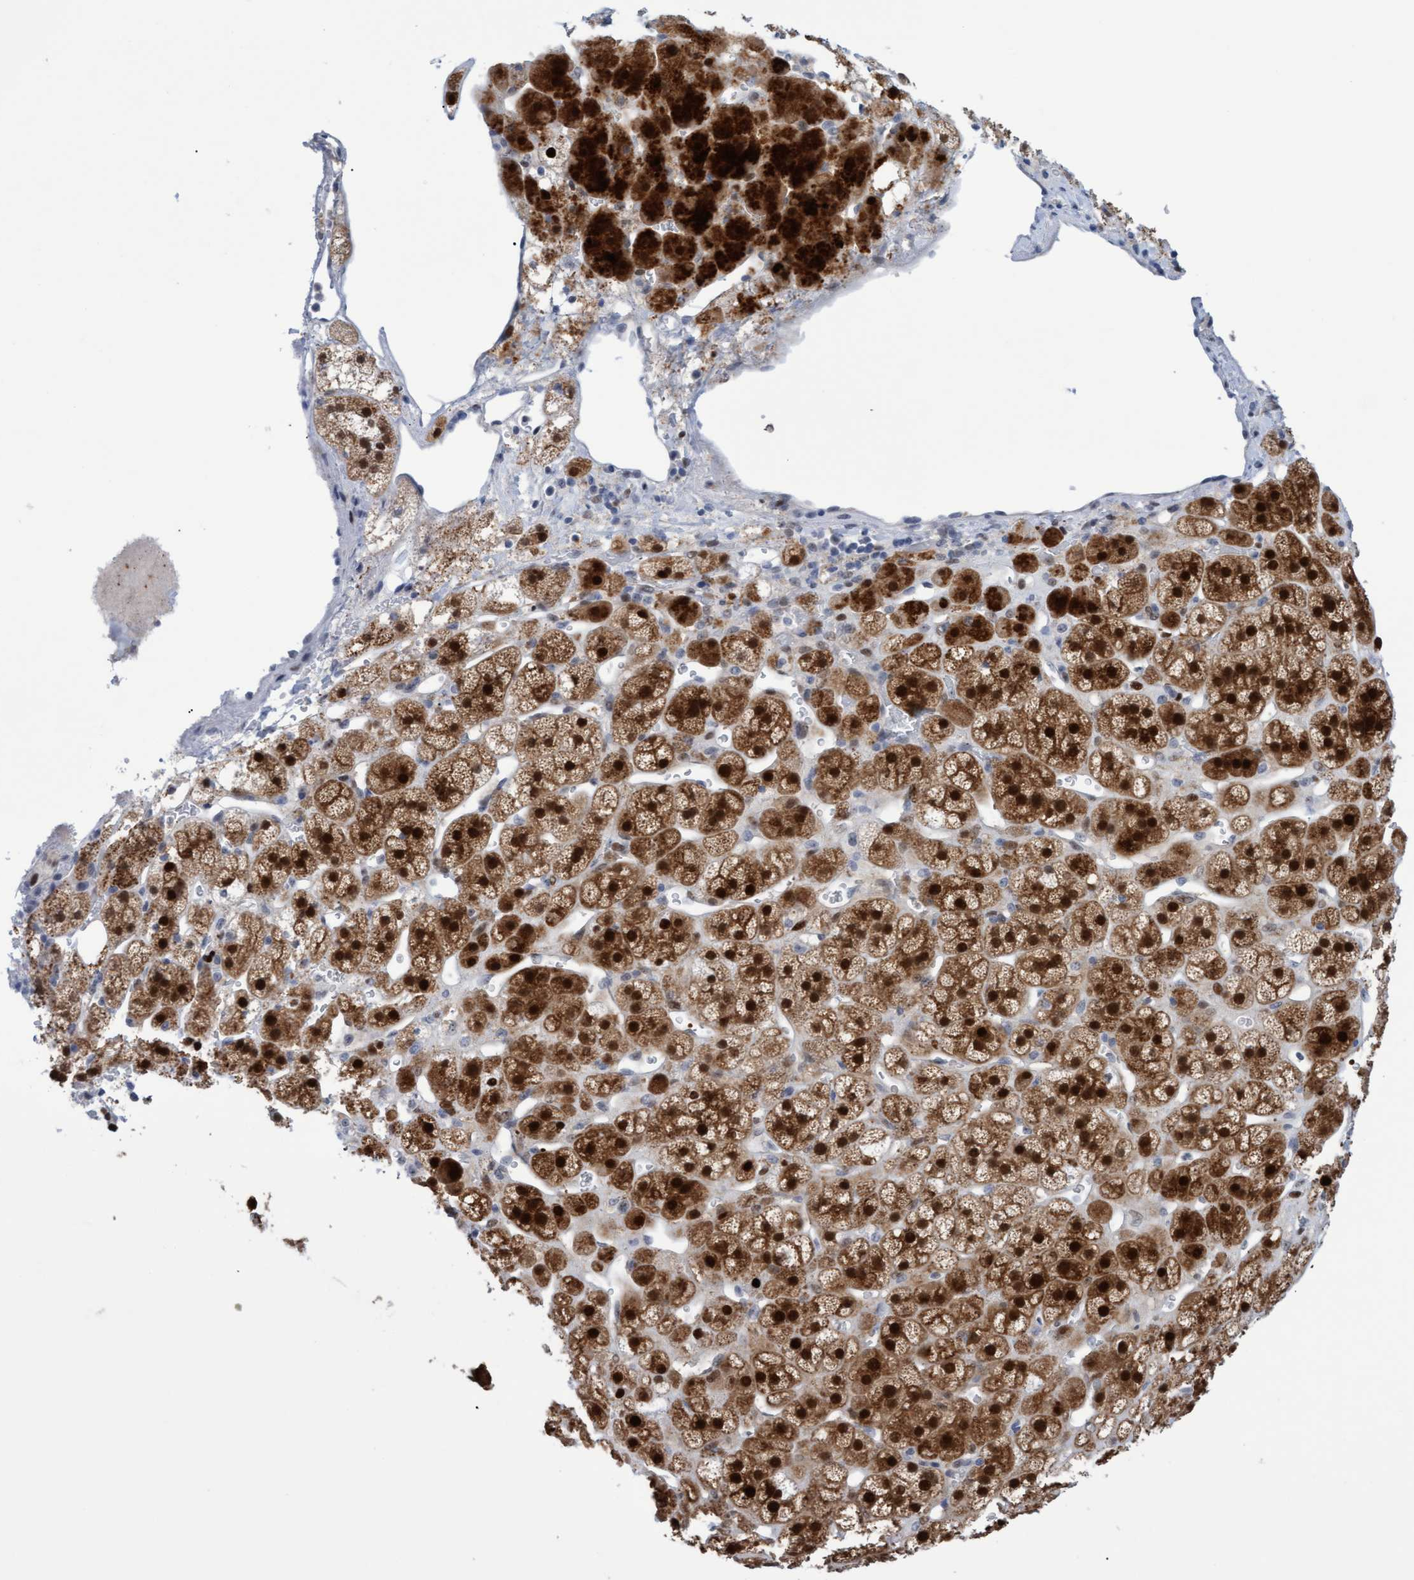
{"staining": {"intensity": "strong", "quantity": ">75%", "location": "cytoplasmic/membranous,nuclear"}, "tissue": "adrenal gland", "cell_type": "Glandular cells", "image_type": "normal", "snomed": [{"axis": "morphology", "description": "Normal tissue, NOS"}, {"axis": "topography", "description": "Adrenal gland"}], "caption": "Immunohistochemical staining of benign adrenal gland exhibits >75% levels of strong cytoplasmic/membranous,nuclear protein expression in about >75% of glandular cells. (Brightfield microscopy of DAB IHC at high magnification).", "gene": "PINX1", "patient": {"sex": "male", "age": 56}}